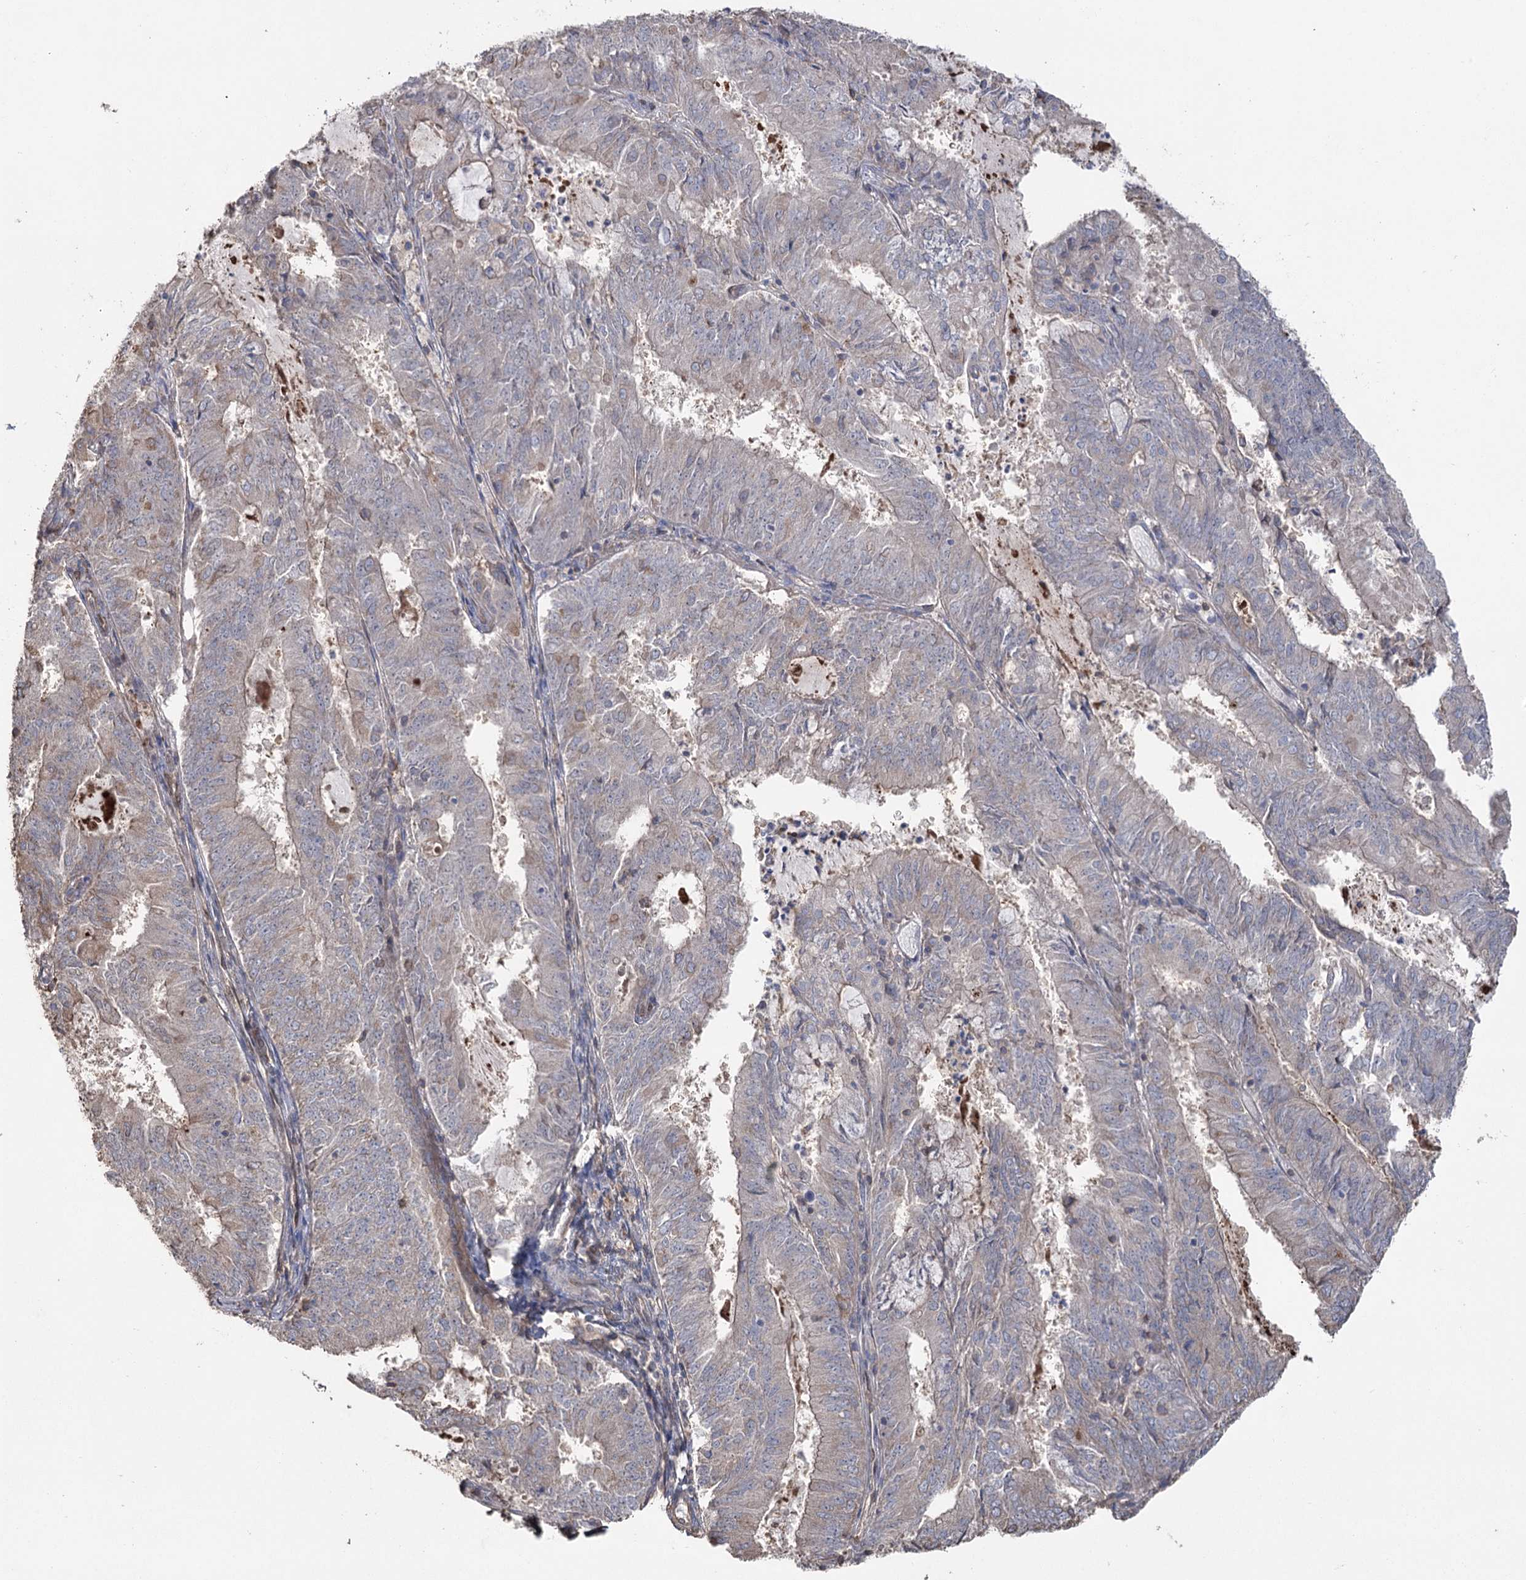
{"staining": {"intensity": "negative", "quantity": "none", "location": "none"}, "tissue": "endometrial cancer", "cell_type": "Tumor cells", "image_type": "cancer", "snomed": [{"axis": "morphology", "description": "Adenocarcinoma, NOS"}, {"axis": "topography", "description": "Endometrium"}], "caption": "A high-resolution photomicrograph shows immunohistochemistry staining of endometrial cancer (adenocarcinoma), which reveals no significant expression in tumor cells. The staining is performed using DAB (3,3'-diaminobenzidine) brown chromogen with nuclei counter-stained in using hematoxylin.", "gene": "FAM13B", "patient": {"sex": "female", "age": 57}}